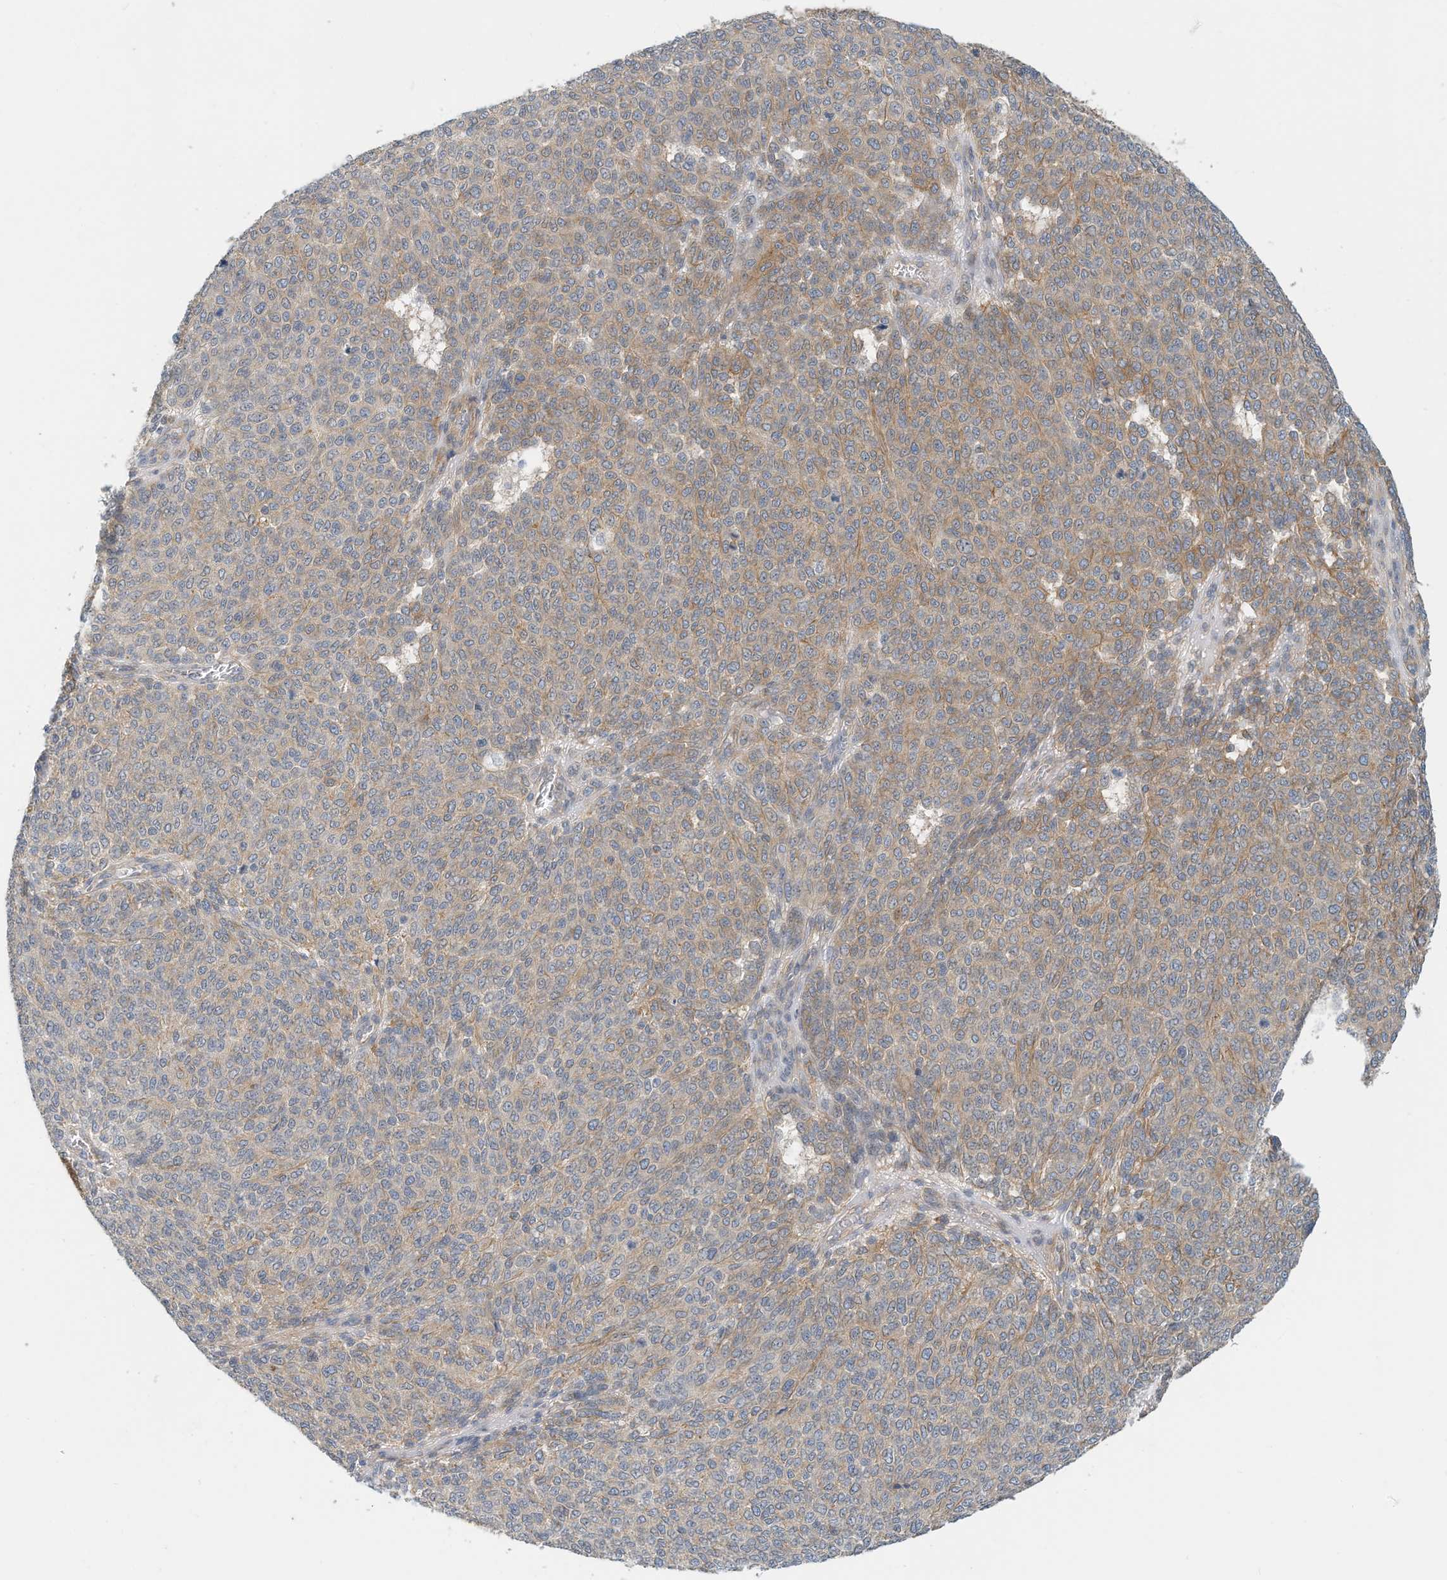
{"staining": {"intensity": "moderate", "quantity": "25%-75%", "location": "cytoplasmic/membranous"}, "tissue": "melanoma", "cell_type": "Tumor cells", "image_type": "cancer", "snomed": [{"axis": "morphology", "description": "Malignant melanoma, NOS"}, {"axis": "topography", "description": "Skin"}], "caption": "This histopathology image exhibits malignant melanoma stained with immunohistochemistry to label a protein in brown. The cytoplasmic/membranous of tumor cells show moderate positivity for the protein. Nuclei are counter-stained blue.", "gene": "MICAL1", "patient": {"sex": "male", "age": 49}}